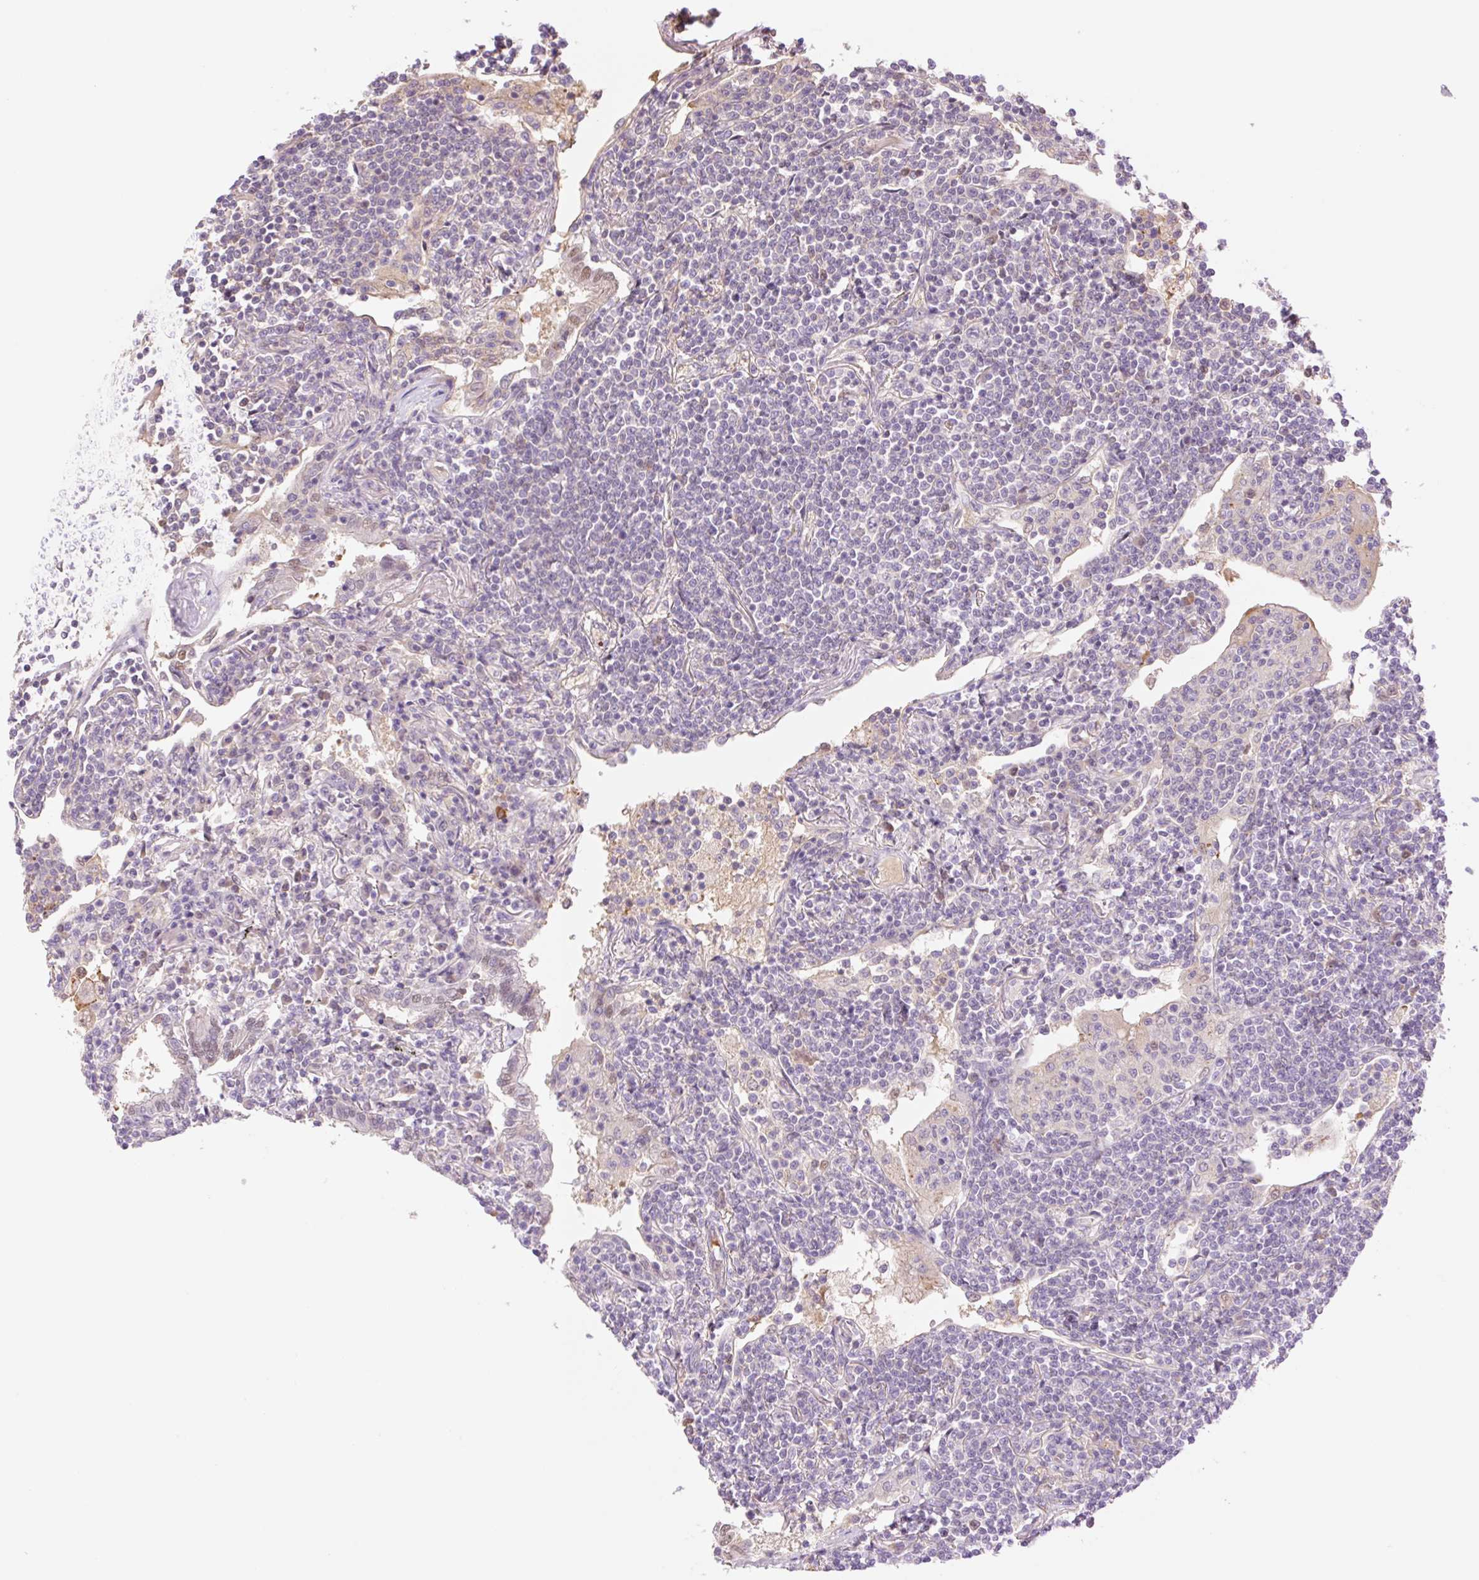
{"staining": {"intensity": "negative", "quantity": "none", "location": "none"}, "tissue": "lymphoma", "cell_type": "Tumor cells", "image_type": "cancer", "snomed": [{"axis": "morphology", "description": "Malignant lymphoma, non-Hodgkin's type, Low grade"}, {"axis": "topography", "description": "Lung"}], "caption": "Immunohistochemistry of lymphoma reveals no staining in tumor cells.", "gene": "HEBP1", "patient": {"sex": "female", "age": 71}}